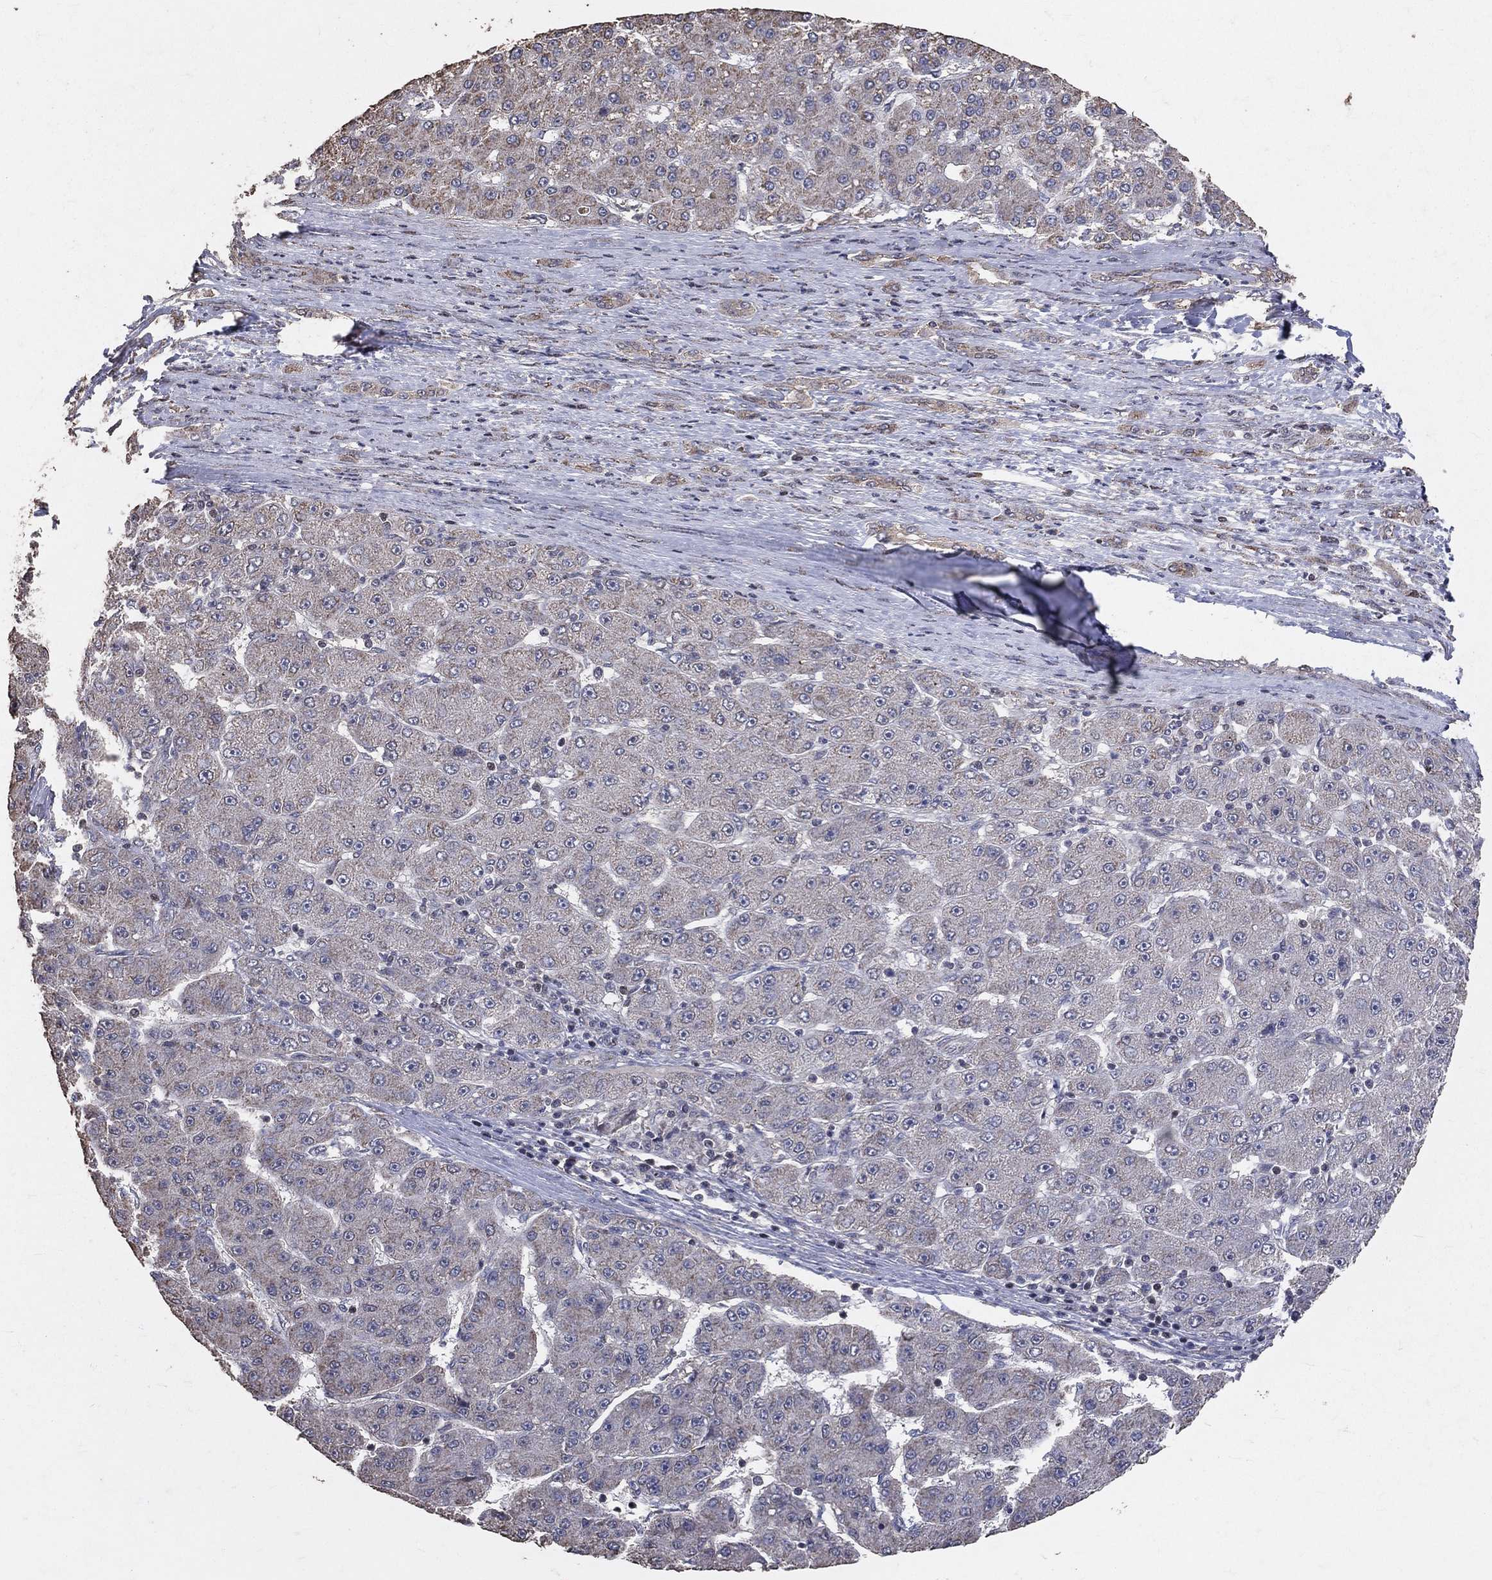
{"staining": {"intensity": "negative", "quantity": "none", "location": "none"}, "tissue": "liver cancer", "cell_type": "Tumor cells", "image_type": "cancer", "snomed": [{"axis": "morphology", "description": "Carcinoma, Hepatocellular, NOS"}, {"axis": "topography", "description": "Liver"}], "caption": "There is no significant positivity in tumor cells of liver hepatocellular carcinoma. Nuclei are stained in blue.", "gene": "LY6K", "patient": {"sex": "male", "age": 67}}